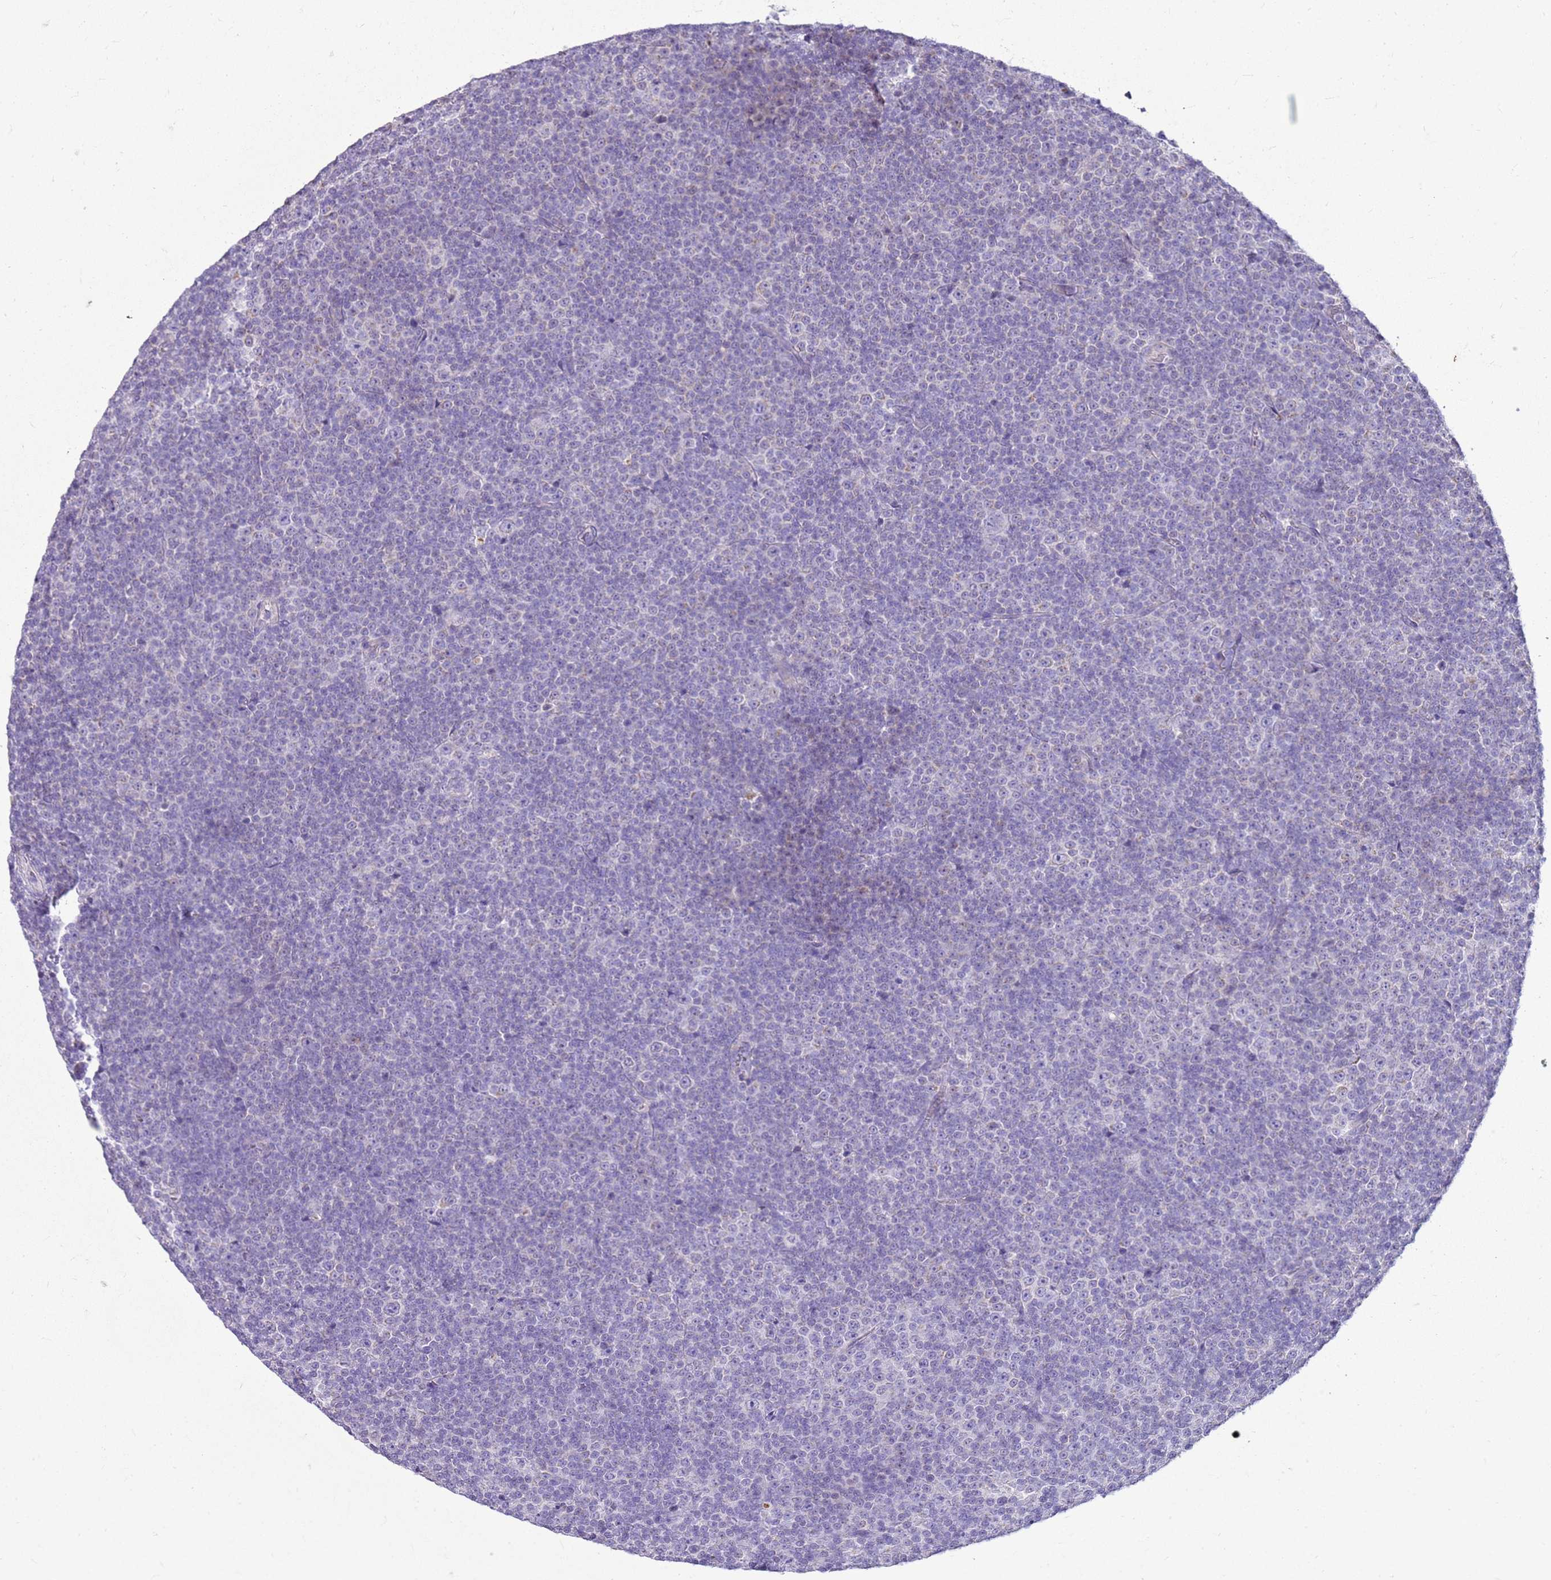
{"staining": {"intensity": "negative", "quantity": "none", "location": "none"}, "tissue": "lymphoma", "cell_type": "Tumor cells", "image_type": "cancer", "snomed": [{"axis": "morphology", "description": "Malignant lymphoma, non-Hodgkin's type, Low grade"}, {"axis": "topography", "description": "Lymph node"}], "caption": "Immunohistochemistry (IHC) image of lymphoma stained for a protein (brown), which demonstrates no expression in tumor cells.", "gene": "FABP2", "patient": {"sex": "female", "age": 67}}